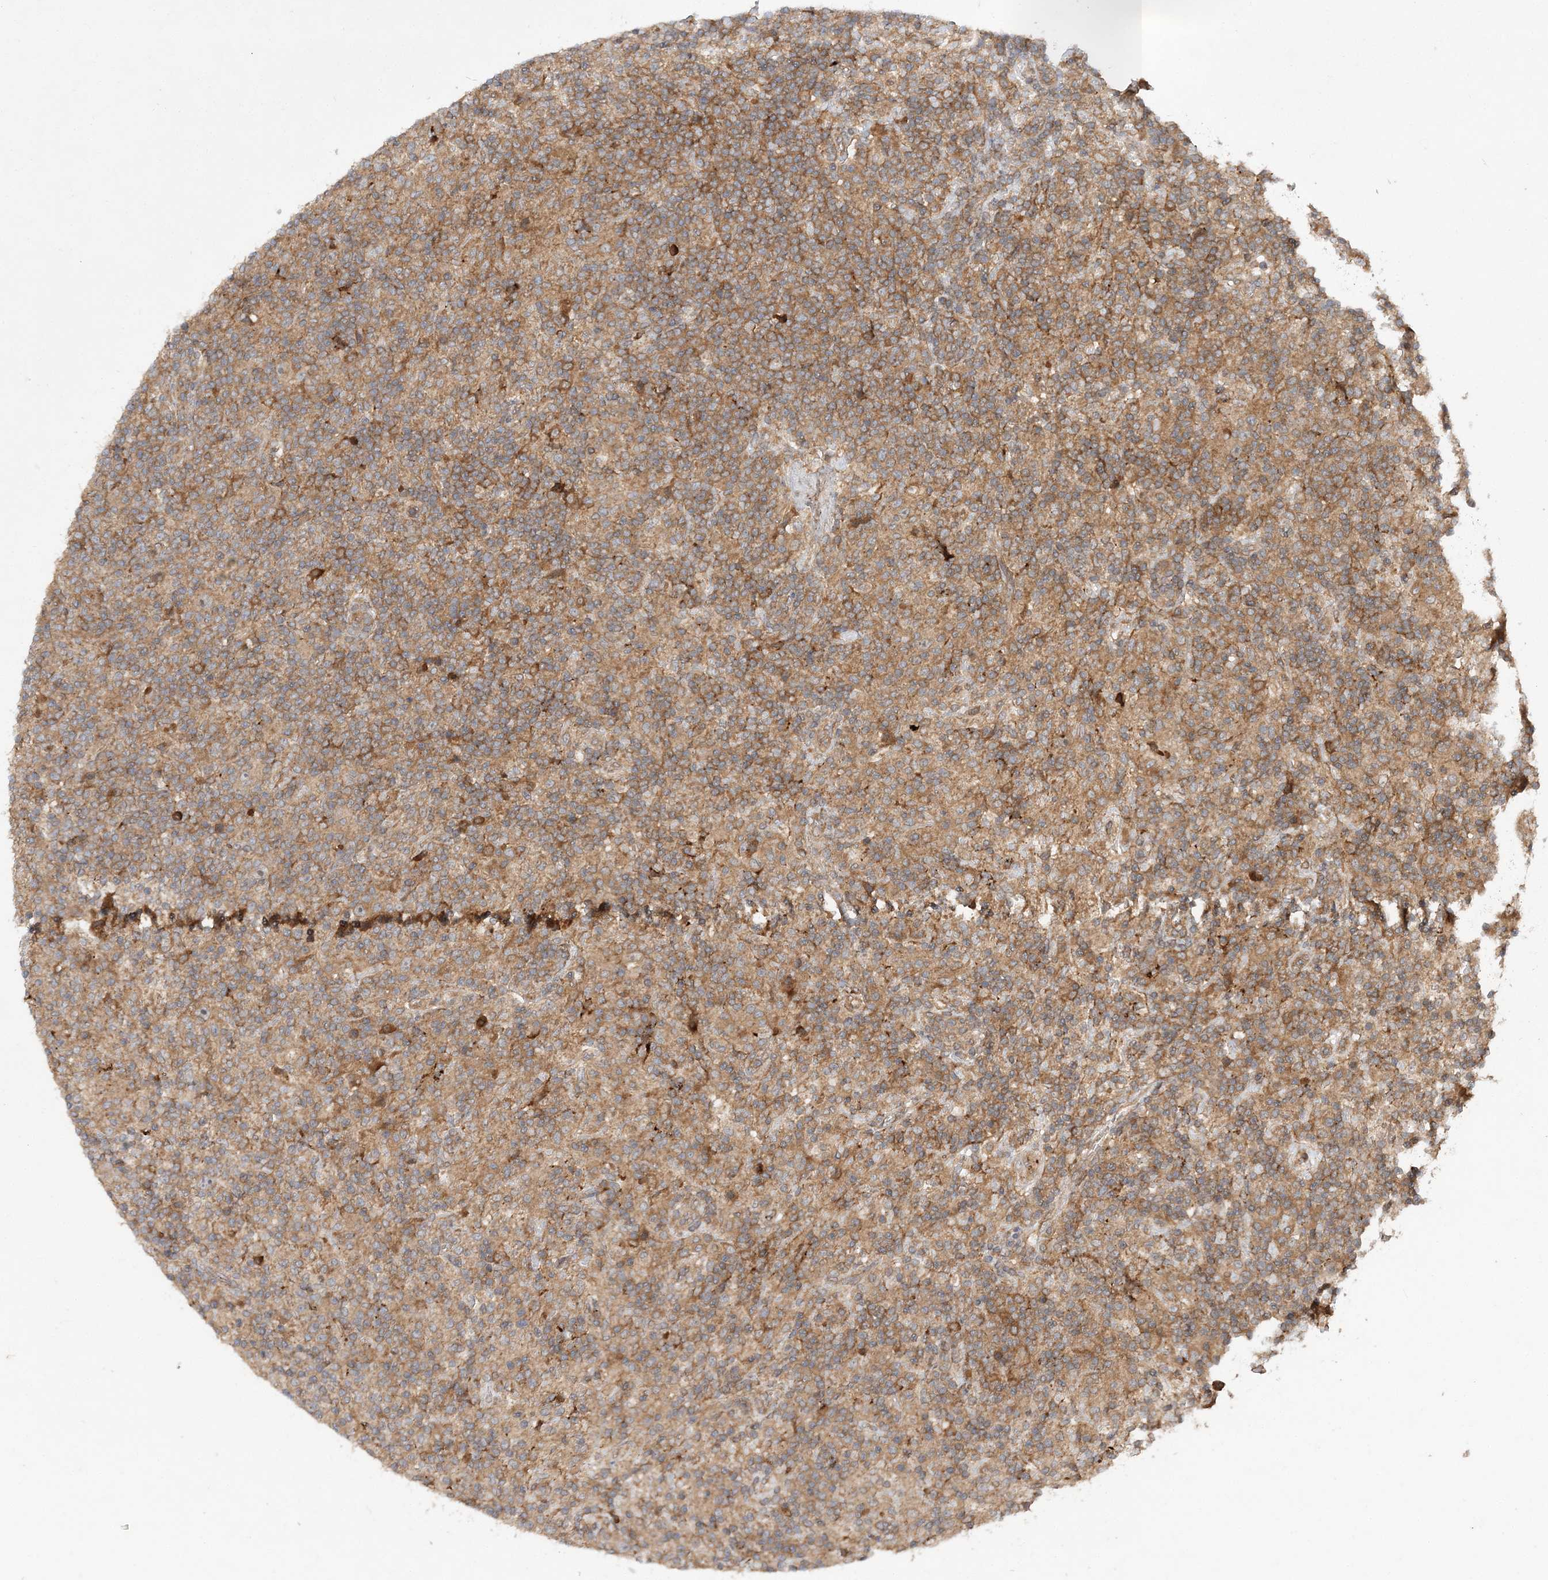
{"staining": {"intensity": "weak", "quantity": ">75%", "location": "cytoplasmic/membranous"}, "tissue": "lymphoma", "cell_type": "Tumor cells", "image_type": "cancer", "snomed": [{"axis": "morphology", "description": "Hodgkin's disease, NOS"}, {"axis": "topography", "description": "Lymph node"}], "caption": "High-power microscopy captured an immunohistochemistry histopathology image of lymphoma, revealing weak cytoplasmic/membranous staining in approximately >75% of tumor cells.", "gene": "TMEM9B", "patient": {"sex": "male", "age": 70}}